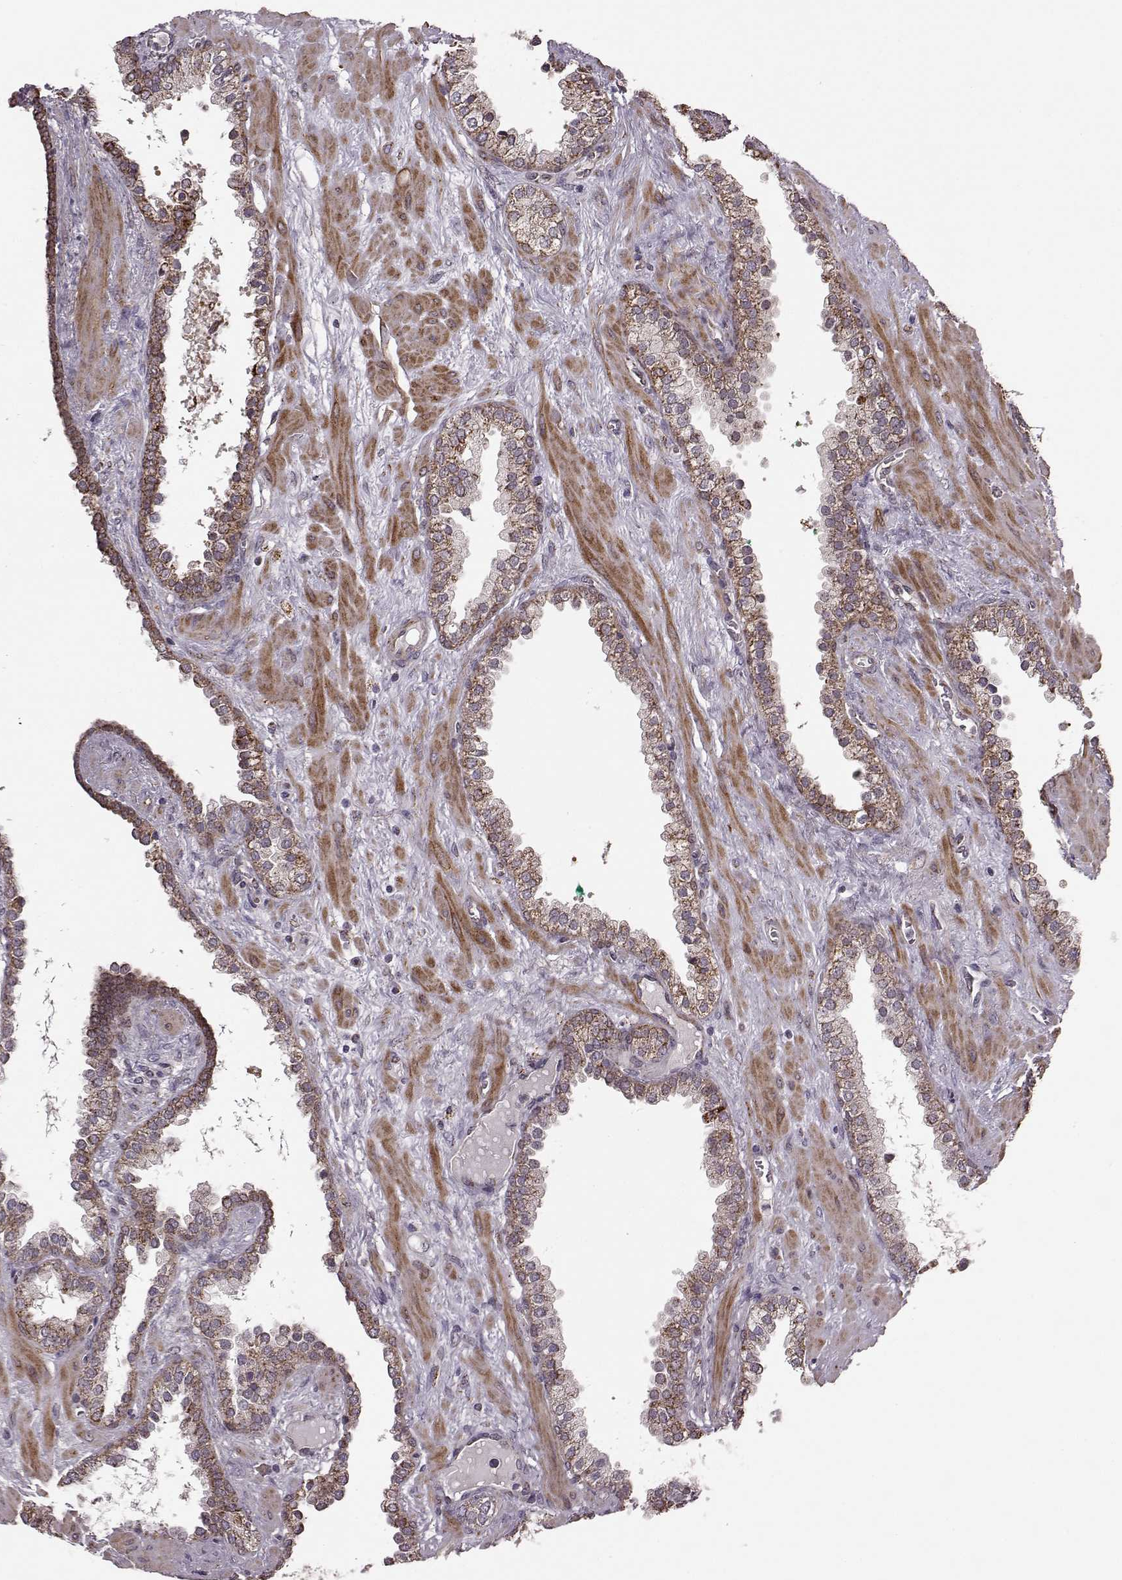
{"staining": {"intensity": "strong", "quantity": ">75%", "location": "cytoplasmic/membranous"}, "tissue": "prostate cancer", "cell_type": "Tumor cells", "image_type": "cancer", "snomed": [{"axis": "morphology", "description": "Adenocarcinoma, Low grade"}, {"axis": "topography", "description": "Prostate"}], "caption": "High-power microscopy captured an IHC histopathology image of prostate cancer, revealing strong cytoplasmic/membranous staining in approximately >75% of tumor cells. The protein of interest is shown in brown color, while the nuclei are stained blue.", "gene": "PUDP", "patient": {"sex": "male", "age": 62}}